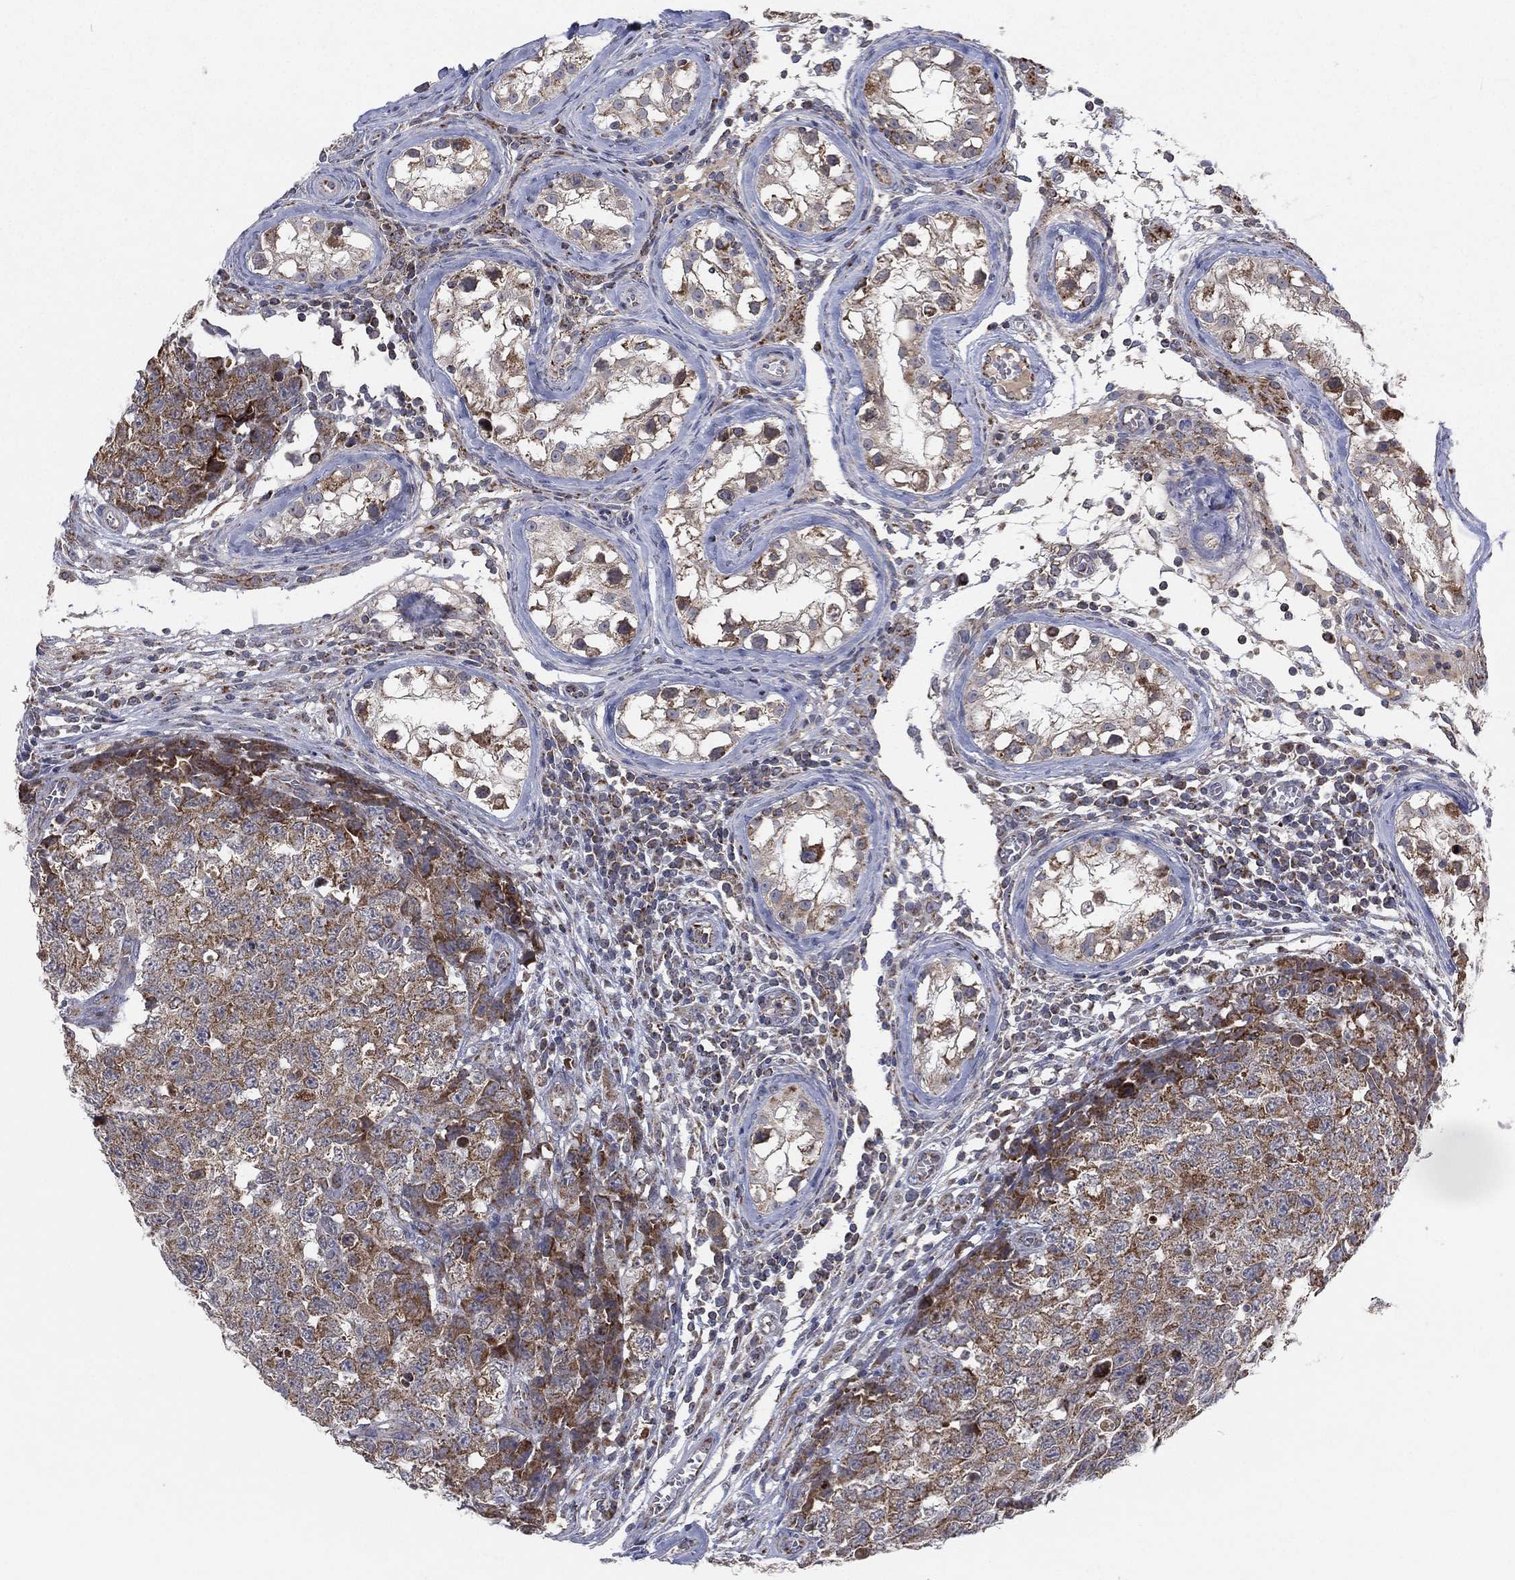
{"staining": {"intensity": "moderate", "quantity": ">75%", "location": "cytoplasmic/membranous"}, "tissue": "testis cancer", "cell_type": "Tumor cells", "image_type": "cancer", "snomed": [{"axis": "morphology", "description": "Carcinoma, Embryonal, NOS"}, {"axis": "topography", "description": "Testis"}], "caption": "Testis embryonal carcinoma stained for a protein shows moderate cytoplasmic/membranous positivity in tumor cells.", "gene": "PSMG4", "patient": {"sex": "male", "age": 23}}